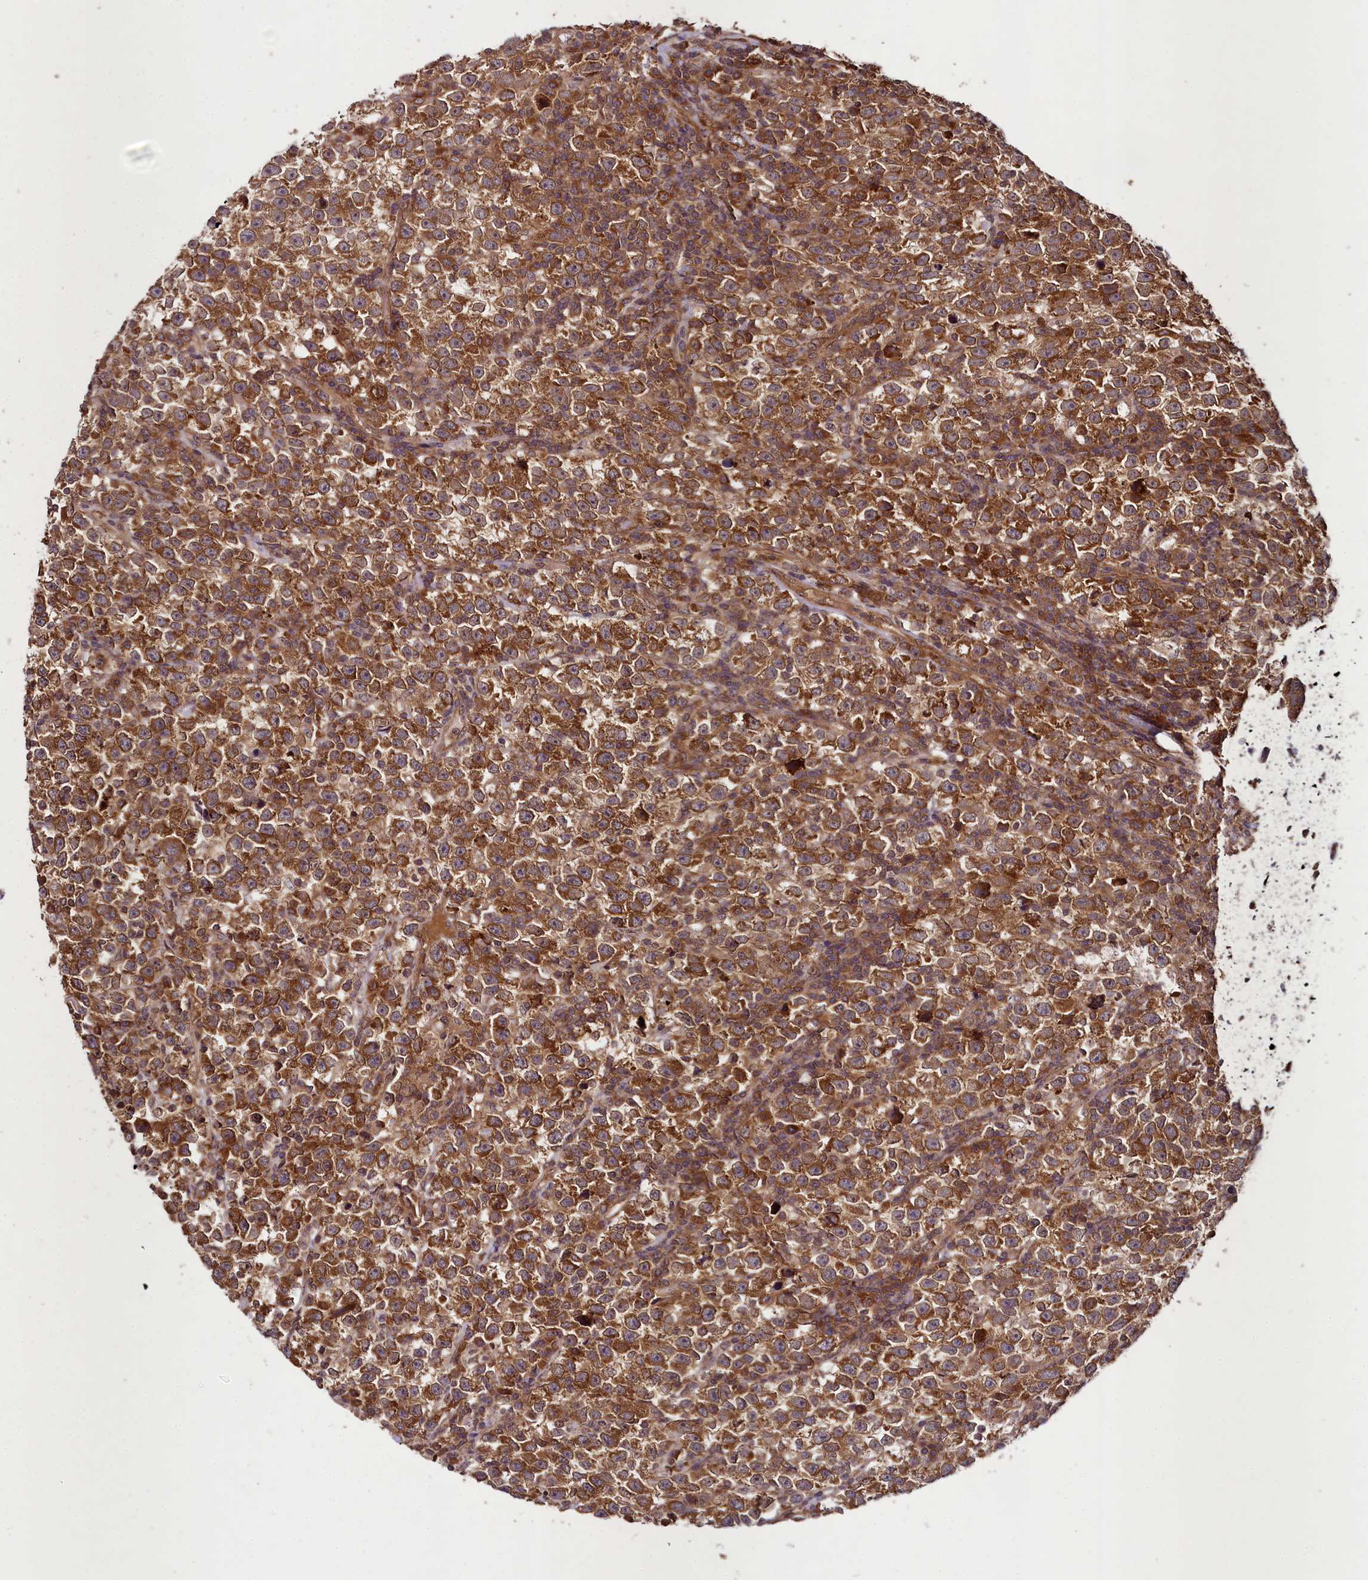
{"staining": {"intensity": "strong", "quantity": ">75%", "location": "cytoplasmic/membranous"}, "tissue": "testis cancer", "cell_type": "Tumor cells", "image_type": "cancer", "snomed": [{"axis": "morphology", "description": "Normal tissue, NOS"}, {"axis": "morphology", "description": "Seminoma, NOS"}, {"axis": "topography", "description": "Testis"}], "caption": "Testis seminoma was stained to show a protein in brown. There is high levels of strong cytoplasmic/membranous expression in approximately >75% of tumor cells. Nuclei are stained in blue.", "gene": "DCP1B", "patient": {"sex": "male", "age": 43}}